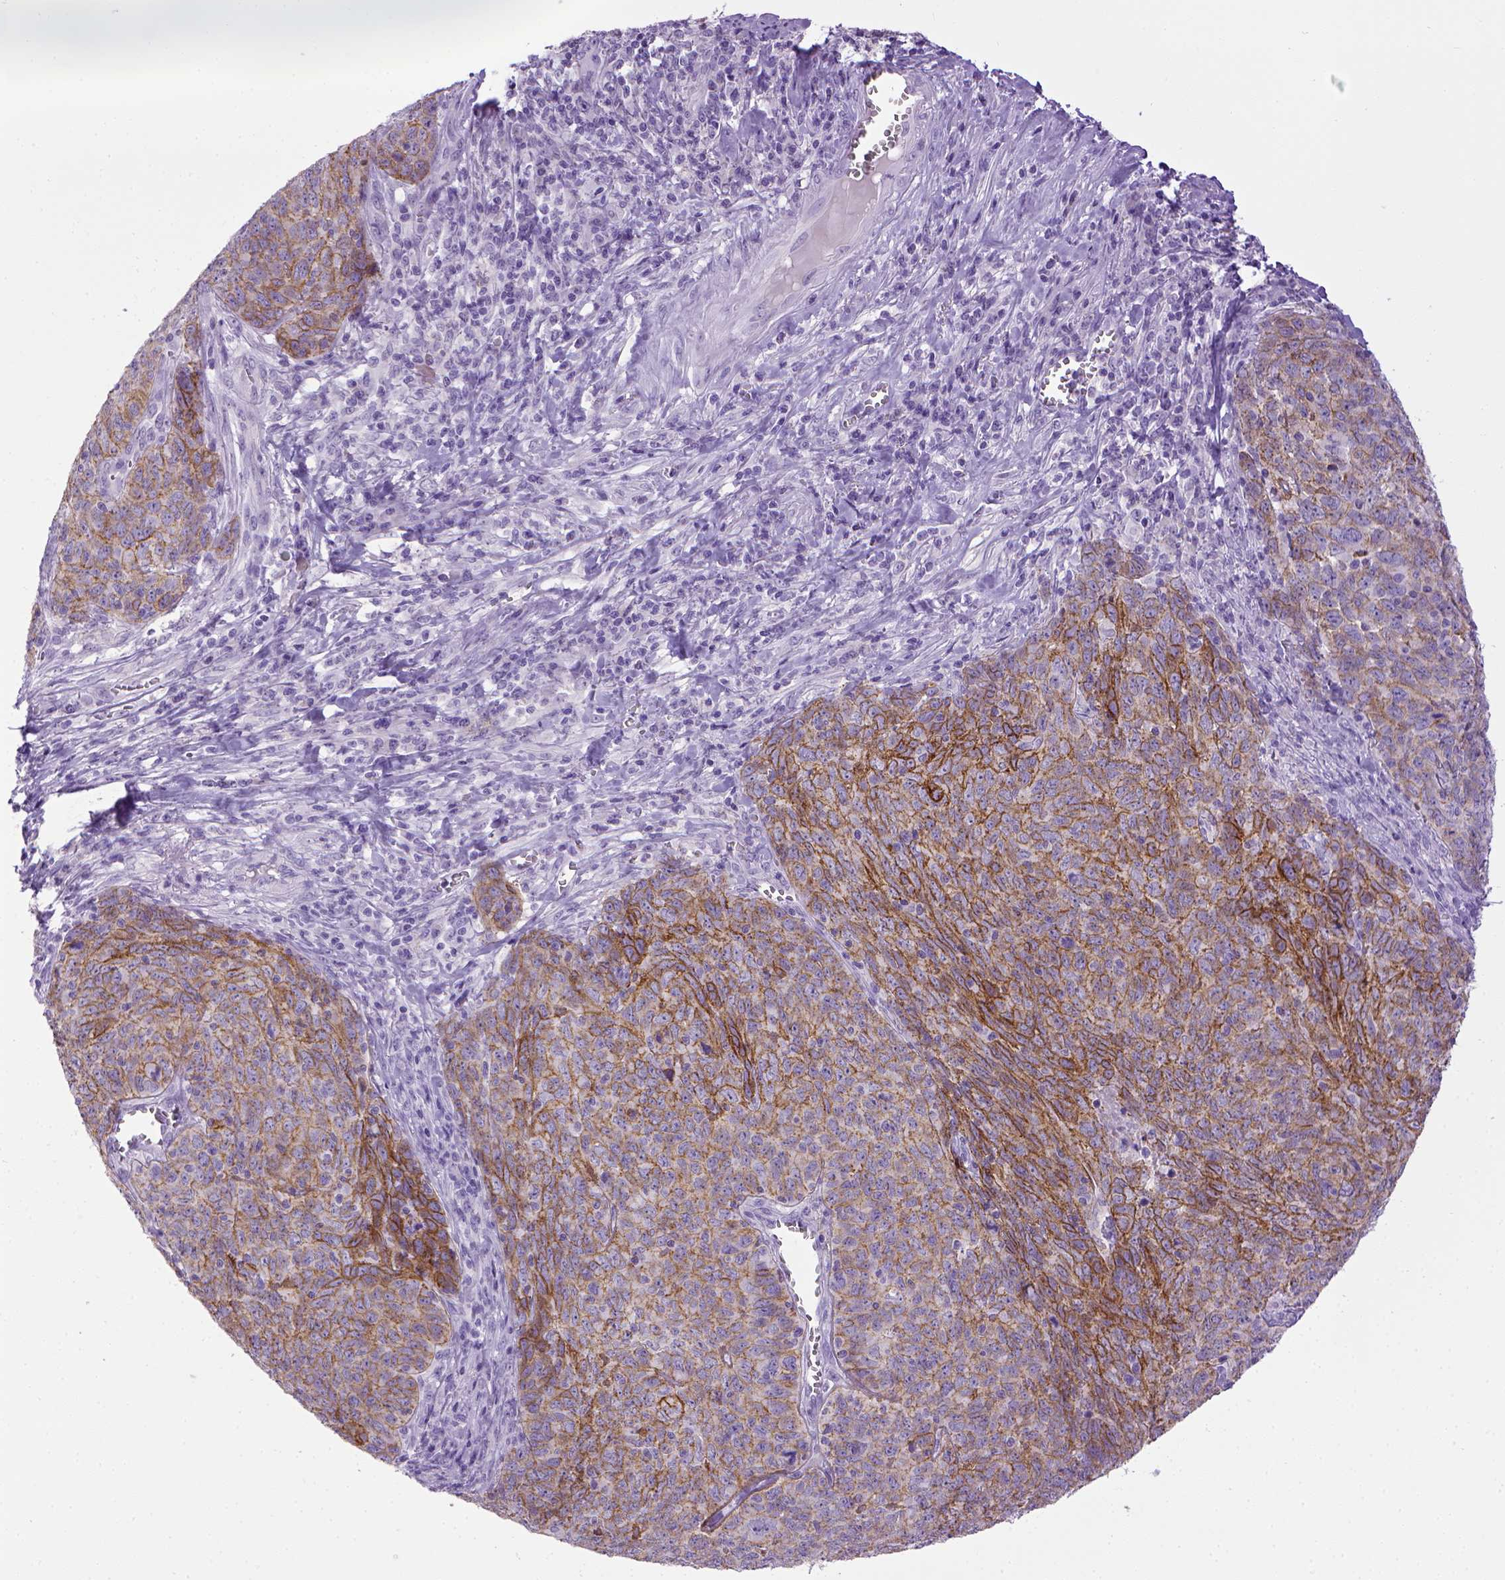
{"staining": {"intensity": "moderate", "quantity": ">75%", "location": "cytoplasmic/membranous"}, "tissue": "skin cancer", "cell_type": "Tumor cells", "image_type": "cancer", "snomed": [{"axis": "morphology", "description": "Squamous cell carcinoma, NOS"}, {"axis": "topography", "description": "Skin"}, {"axis": "topography", "description": "Anal"}], "caption": "Skin cancer was stained to show a protein in brown. There is medium levels of moderate cytoplasmic/membranous staining in approximately >75% of tumor cells. The staining is performed using DAB brown chromogen to label protein expression. The nuclei are counter-stained blue using hematoxylin.", "gene": "CDH1", "patient": {"sex": "female", "age": 51}}